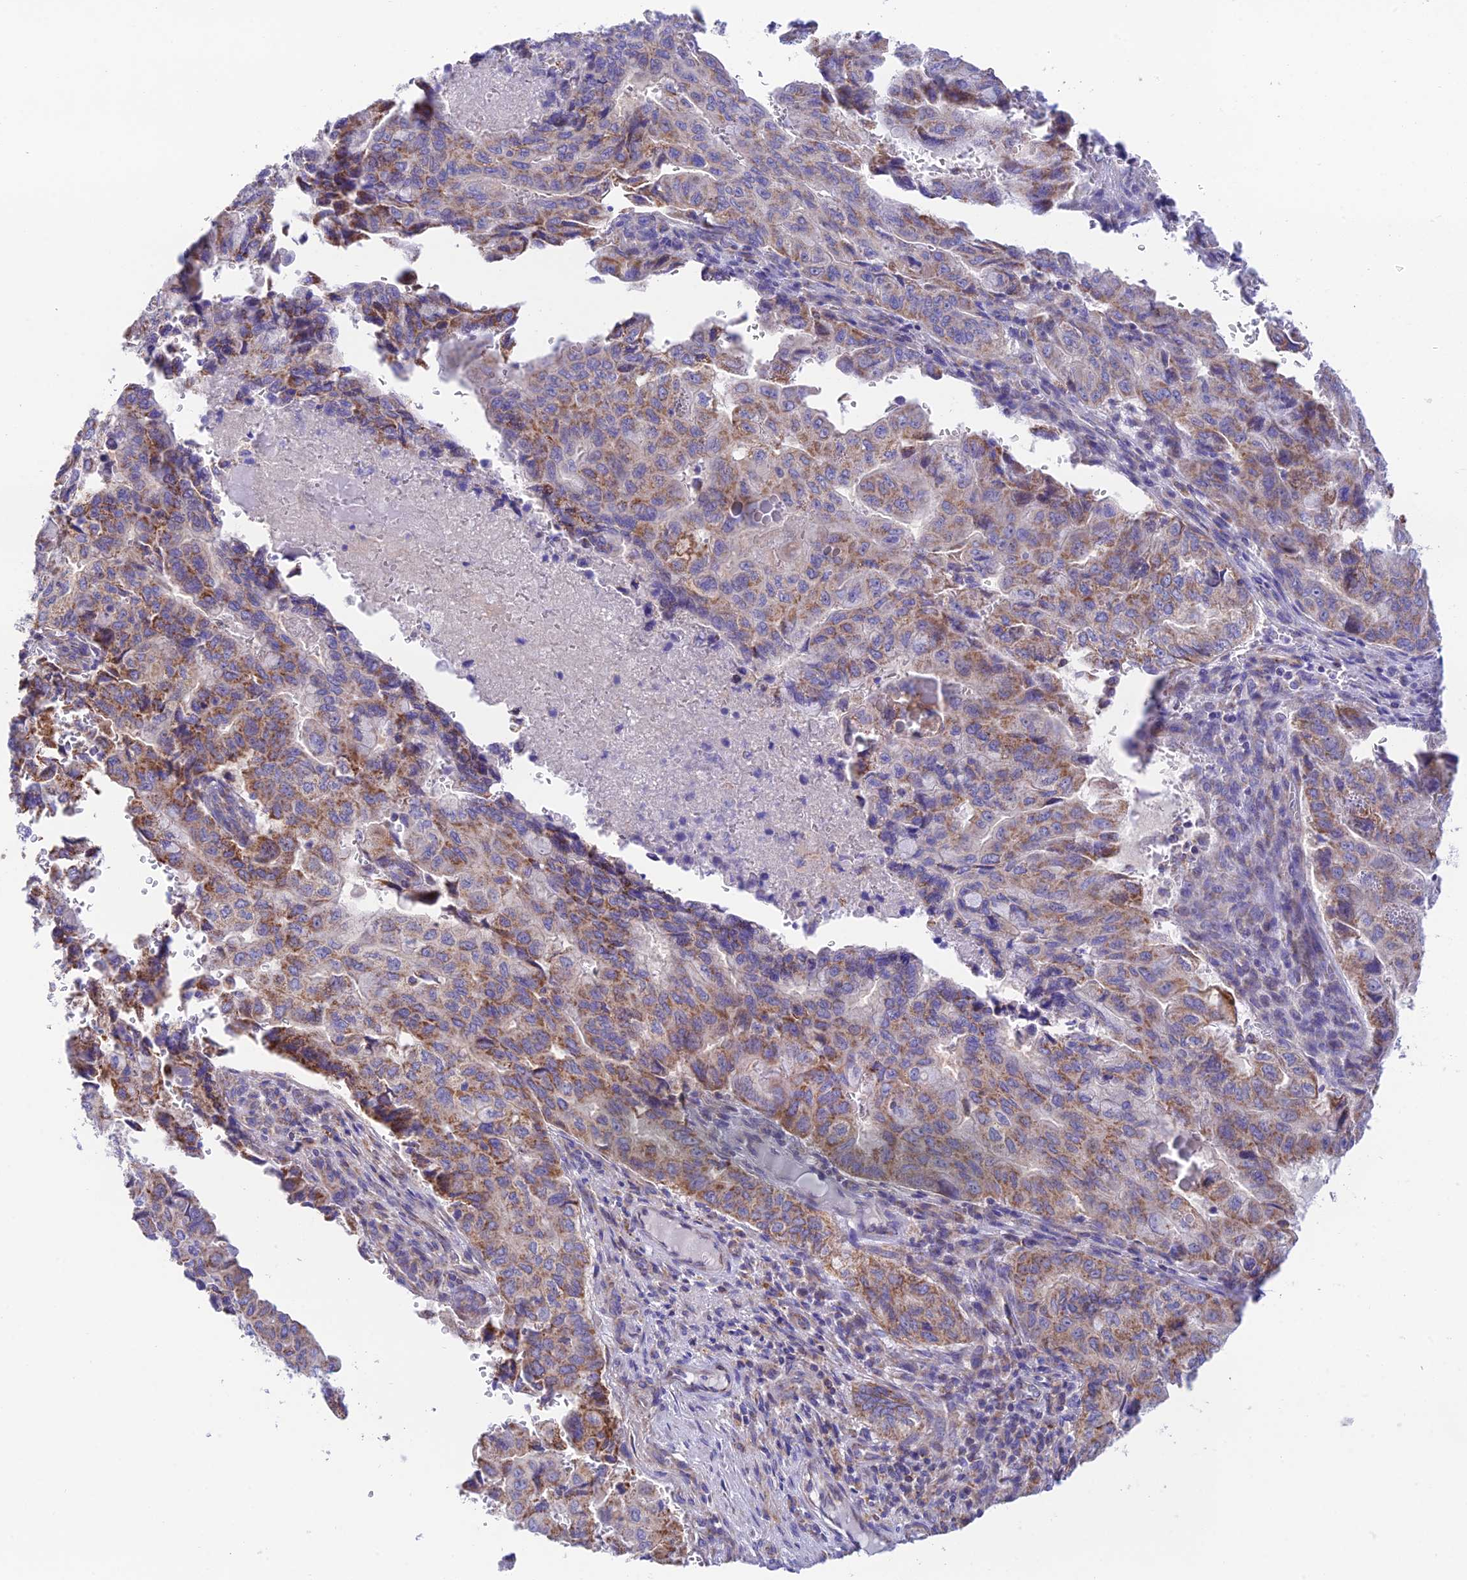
{"staining": {"intensity": "moderate", "quantity": ">75%", "location": "cytoplasmic/membranous"}, "tissue": "pancreatic cancer", "cell_type": "Tumor cells", "image_type": "cancer", "snomed": [{"axis": "morphology", "description": "Adenocarcinoma, NOS"}, {"axis": "topography", "description": "Pancreas"}], "caption": "Brown immunohistochemical staining in adenocarcinoma (pancreatic) displays moderate cytoplasmic/membranous expression in about >75% of tumor cells.", "gene": "HSDL2", "patient": {"sex": "male", "age": 51}}